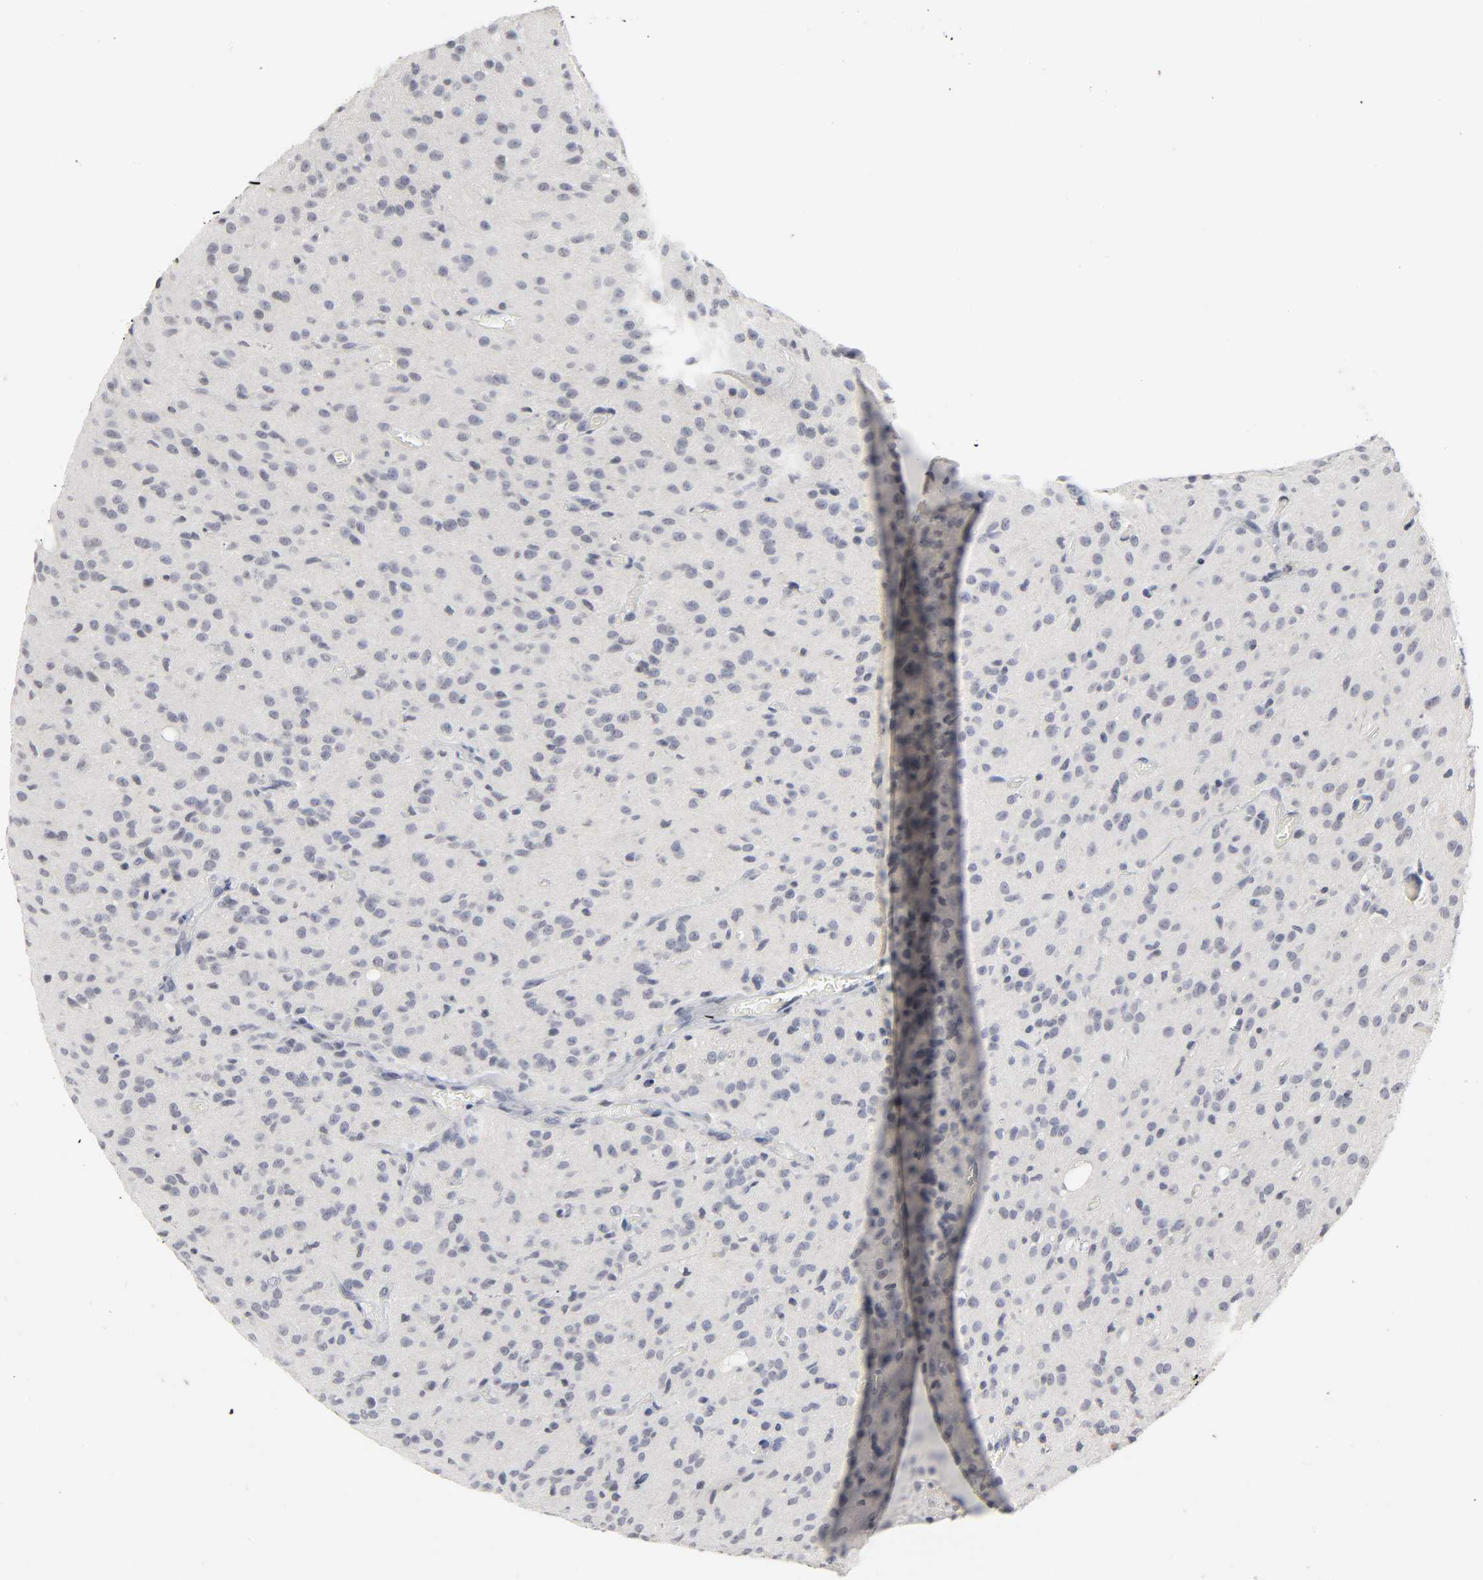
{"staining": {"intensity": "negative", "quantity": "none", "location": "none"}, "tissue": "glioma", "cell_type": "Tumor cells", "image_type": "cancer", "snomed": [{"axis": "morphology", "description": "Glioma, malignant, High grade"}, {"axis": "topography", "description": "Brain"}], "caption": "Protein analysis of malignant glioma (high-grade) demonstrates no significant staining in tumor cells. (Immunohistochemistry, brightfield microscopy, high magnification).", "gene": "TCAP", "patient": {"sex": "female", "age": 59}}